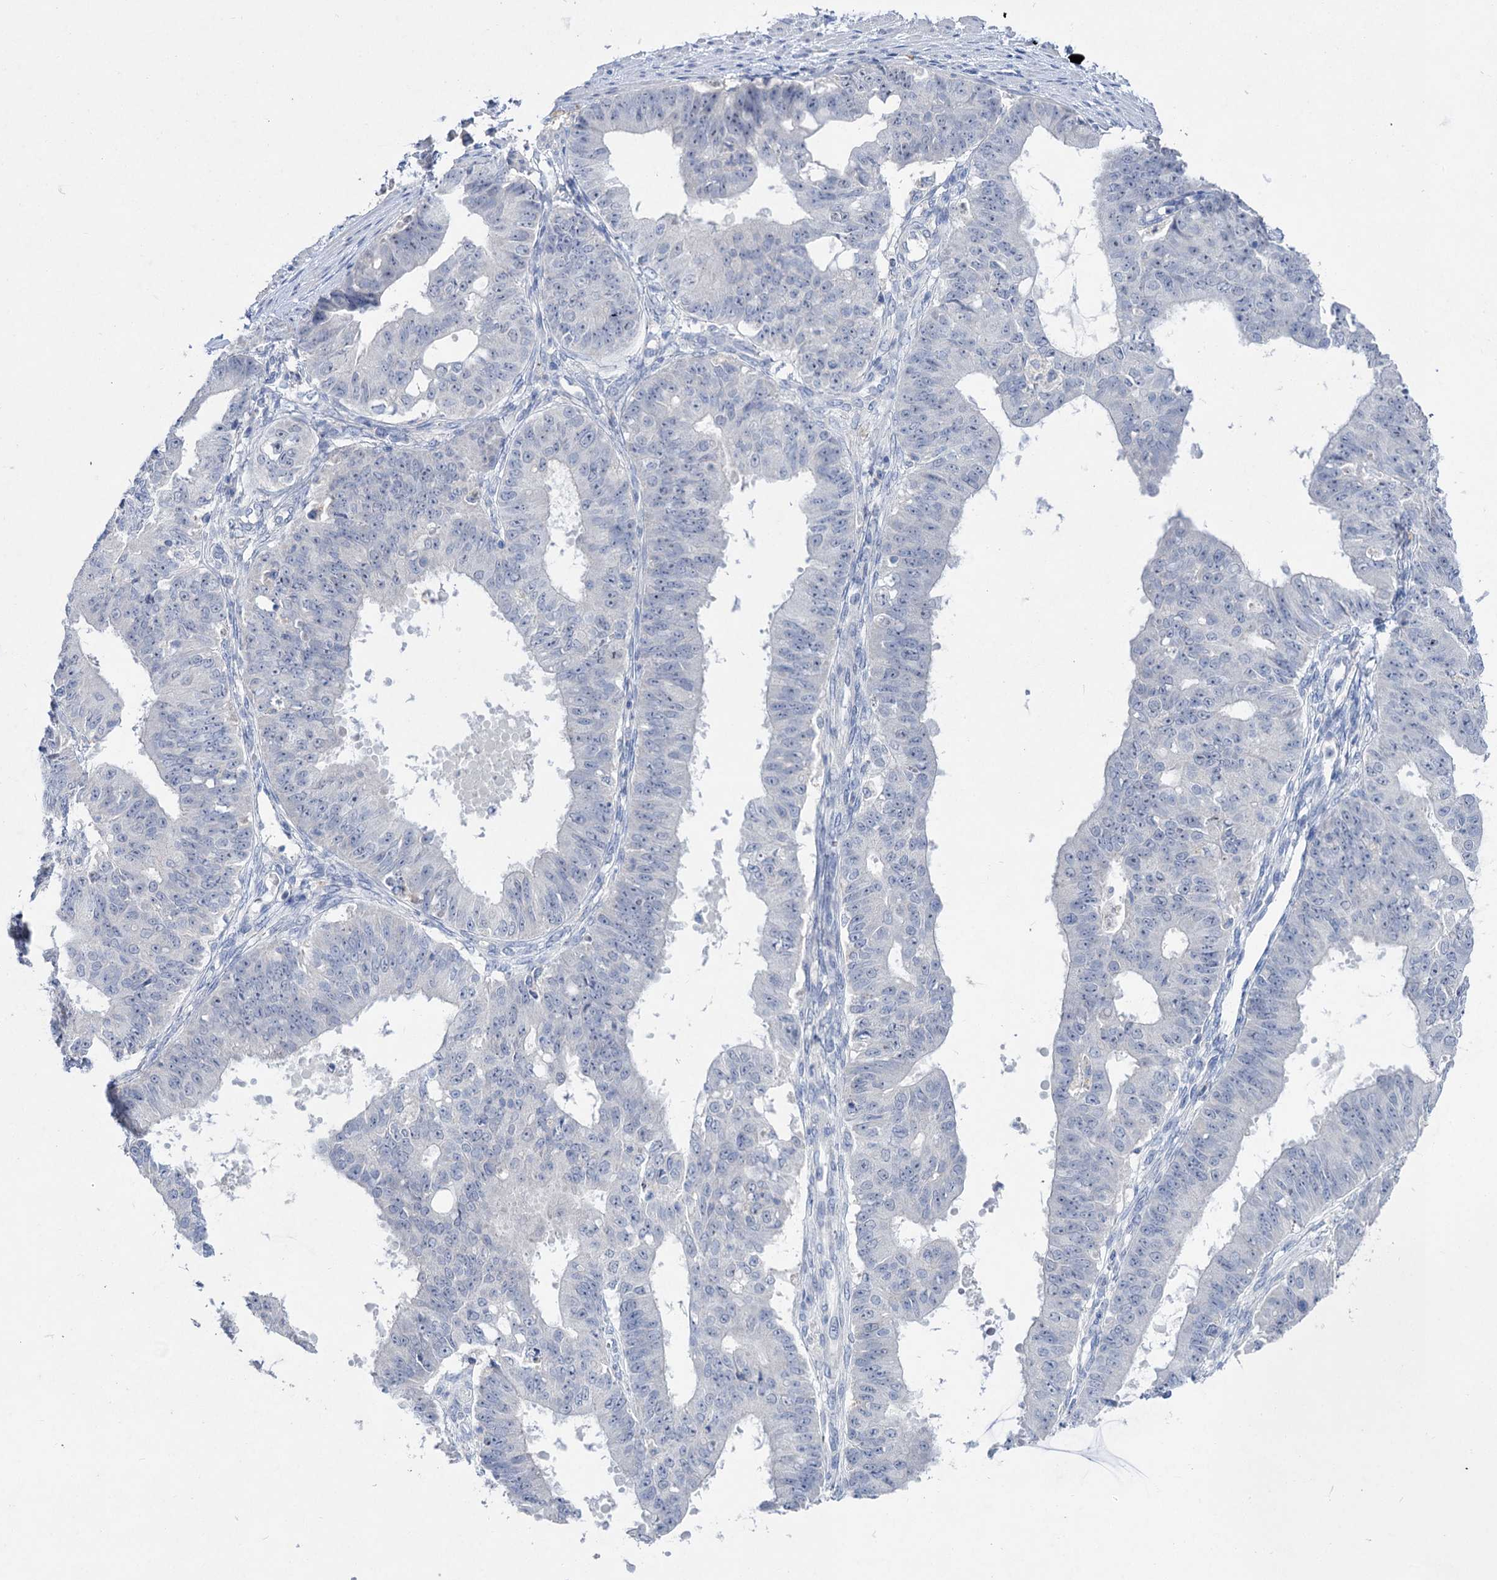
{"staining": {"intensity": "negative", "quantity": "none", "location": "none"}, "tissue": "ovarian cancer", "cell_type": "Tumor cells", "image_type": "cancer", "snomed": [{"axis": "morphology", "description": "Carcinoma, endometroid"}, {"axis": "topography", "description": "Appendix"}, {"axis": "topography", "description": "Ovary"}], "caption": "The micrograph exhibits no staining of tumor cells in ovarian endometroid carcinoma.", "gene": "ATP4A", "patient": {"sex": "female", "age": 42}}